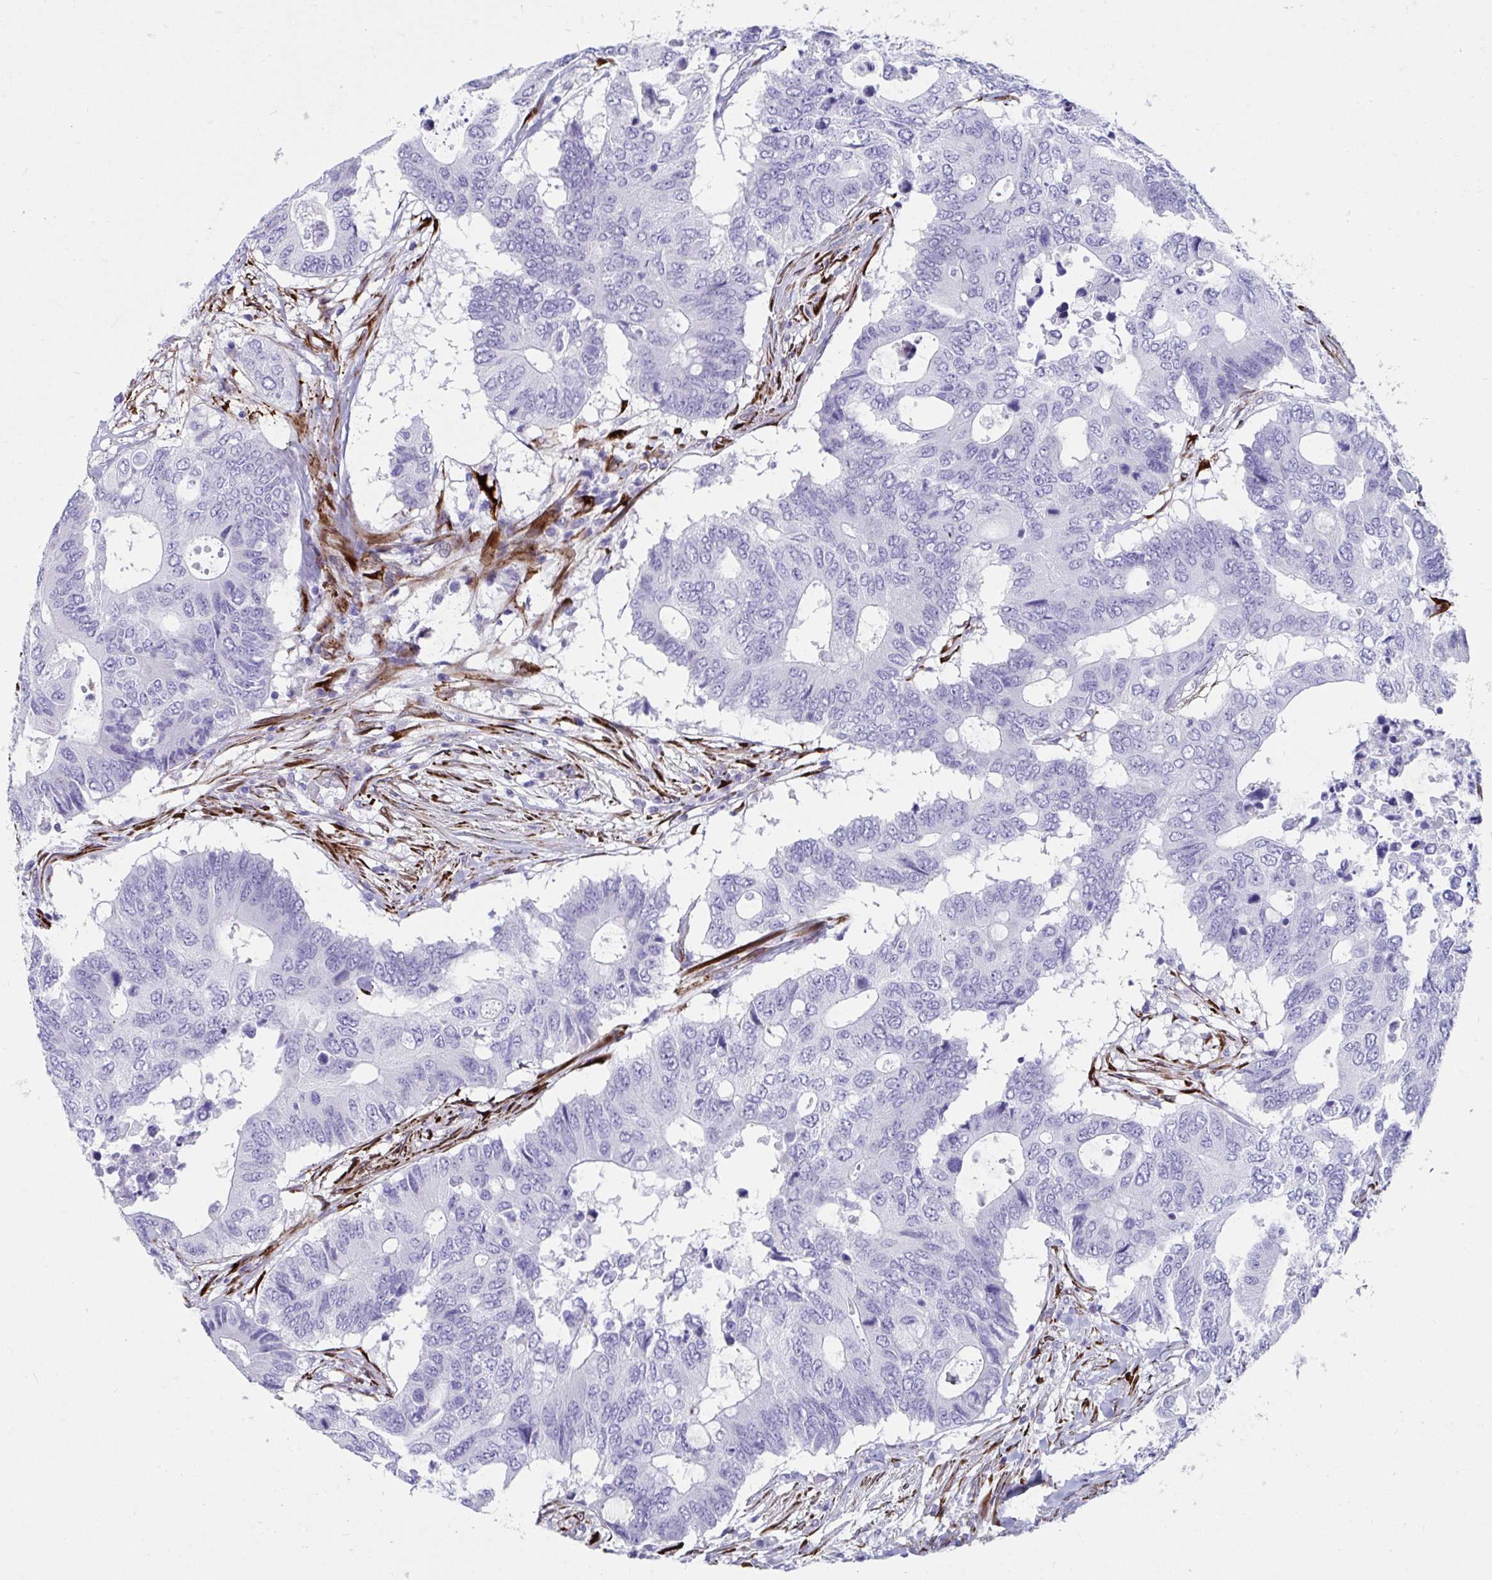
{"staining": {"intensity": "negative", "quantity": "none", "location": "none"}, "tissue": "colorectal cancer", "cell_type": "Tumor cells", "image_type": "cancer", "snomed": [{"axis": "morphology", "description": "Adenocarcinoma, NOS"}, {"axis": "topography", "description": "Colon"}], "caption": "Colorectal cancer (adenocarcinoma) stained for a protein using immunohistochemistry reveals no staining tumor cells.", "gene": "GRXCR2", "patient": {"sex": "male", "age": 71}}